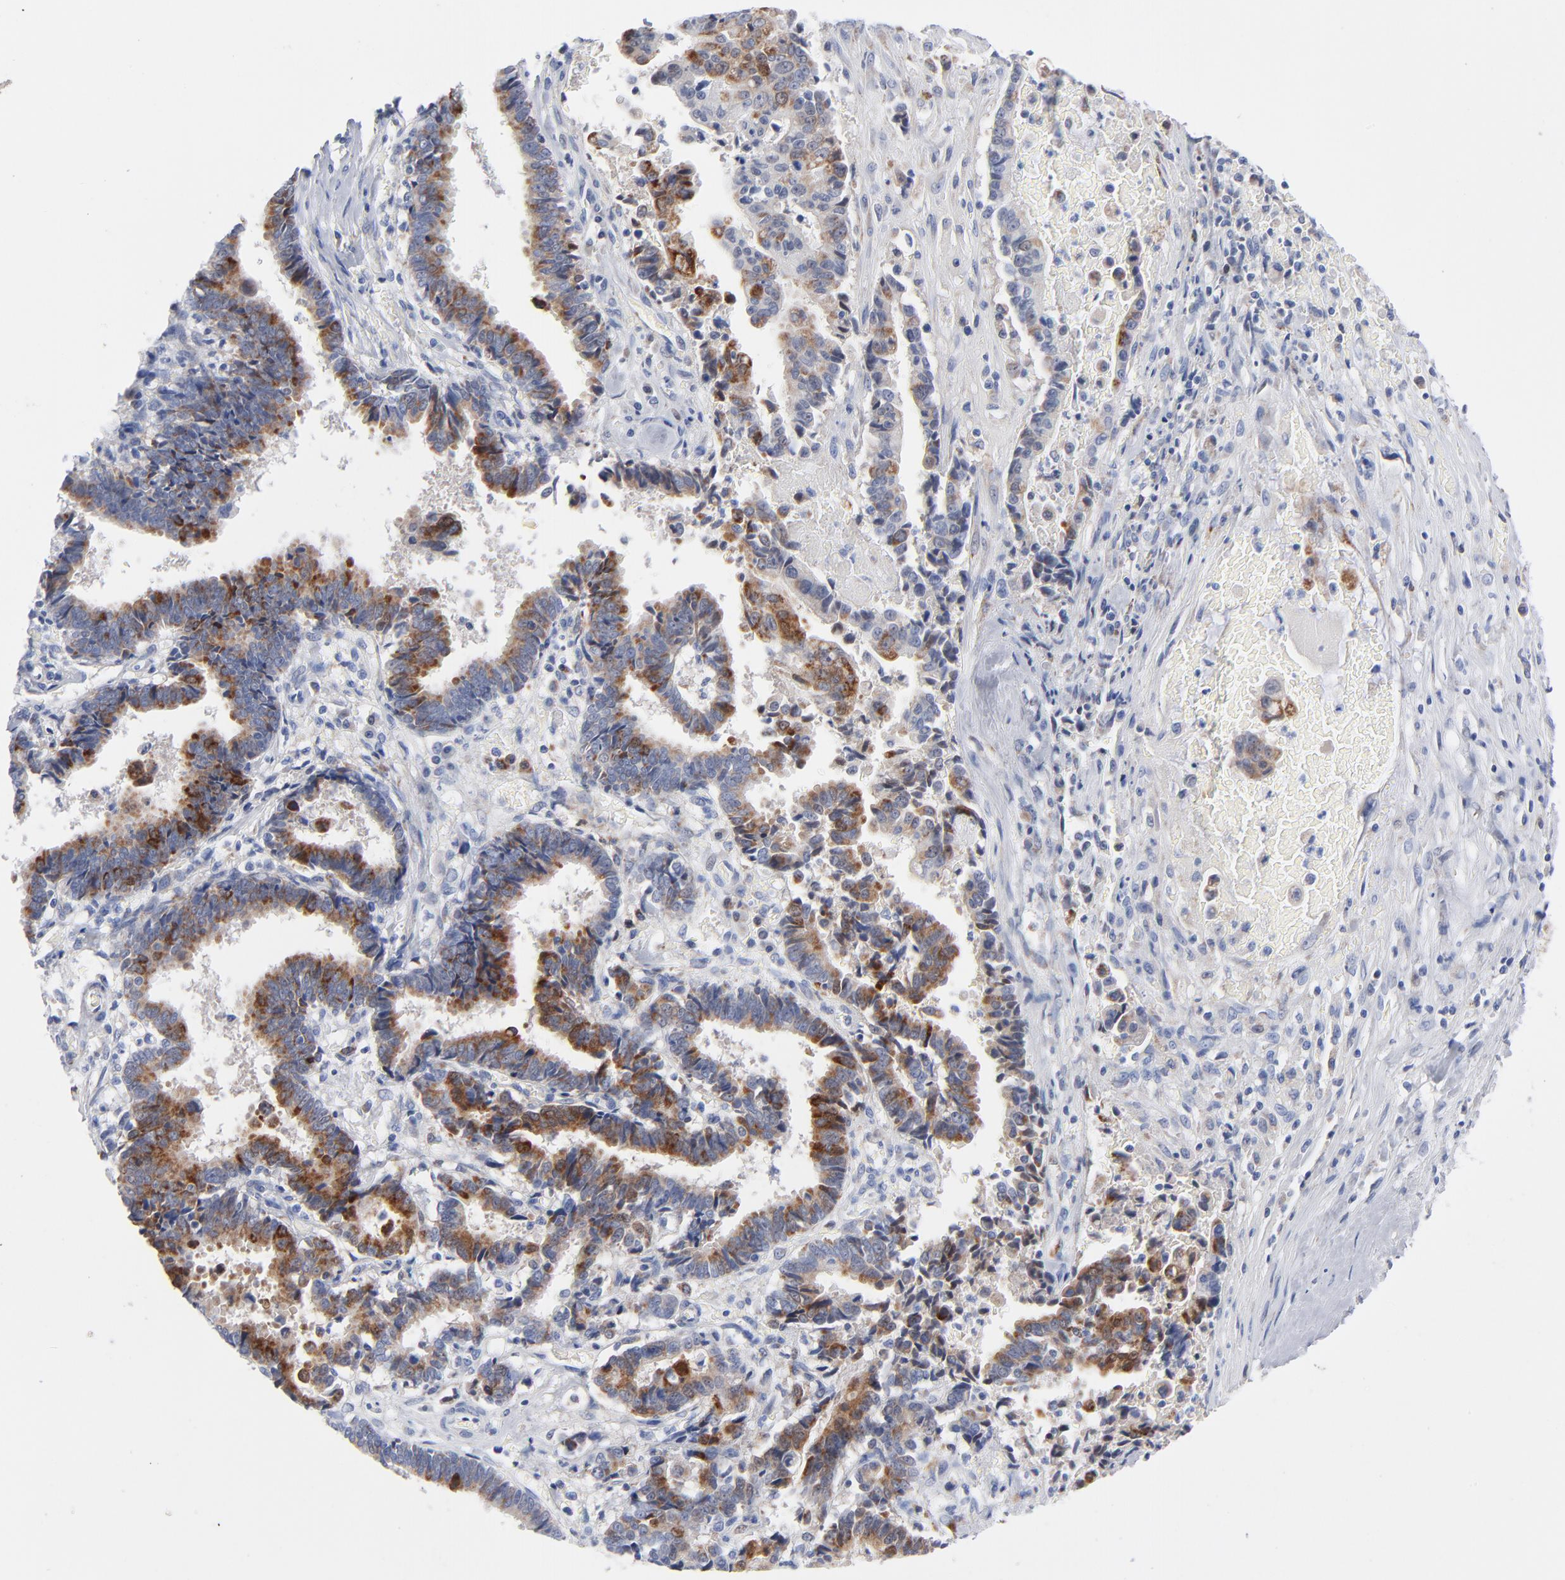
{"staining": {"intensity": "strong", "quantity": "25%-75%", "location": "cytoplasmic/membranous"}, "tissue": "liver cancer", "cell_type": "Tumor cells", "image_type": "cancer", "snomed": [{"axis": "morphology", "description": "Cholangiocarcinoma"}, {"axis": "topography", "description": "Liver"}], "caption": "IHC photomicrograph of neoplastic tissue: liver cancer (cholangiocarcinoma) stained using immunohistochemistry reveals high levels of strong protein expression localized specifically in the cytoplasmic/membranous of tumor cells, appearing as a cytoplasmic/membranous brown color.", "gene": "CHCHD10", "patient": {"sex": "male", "age": 57}}